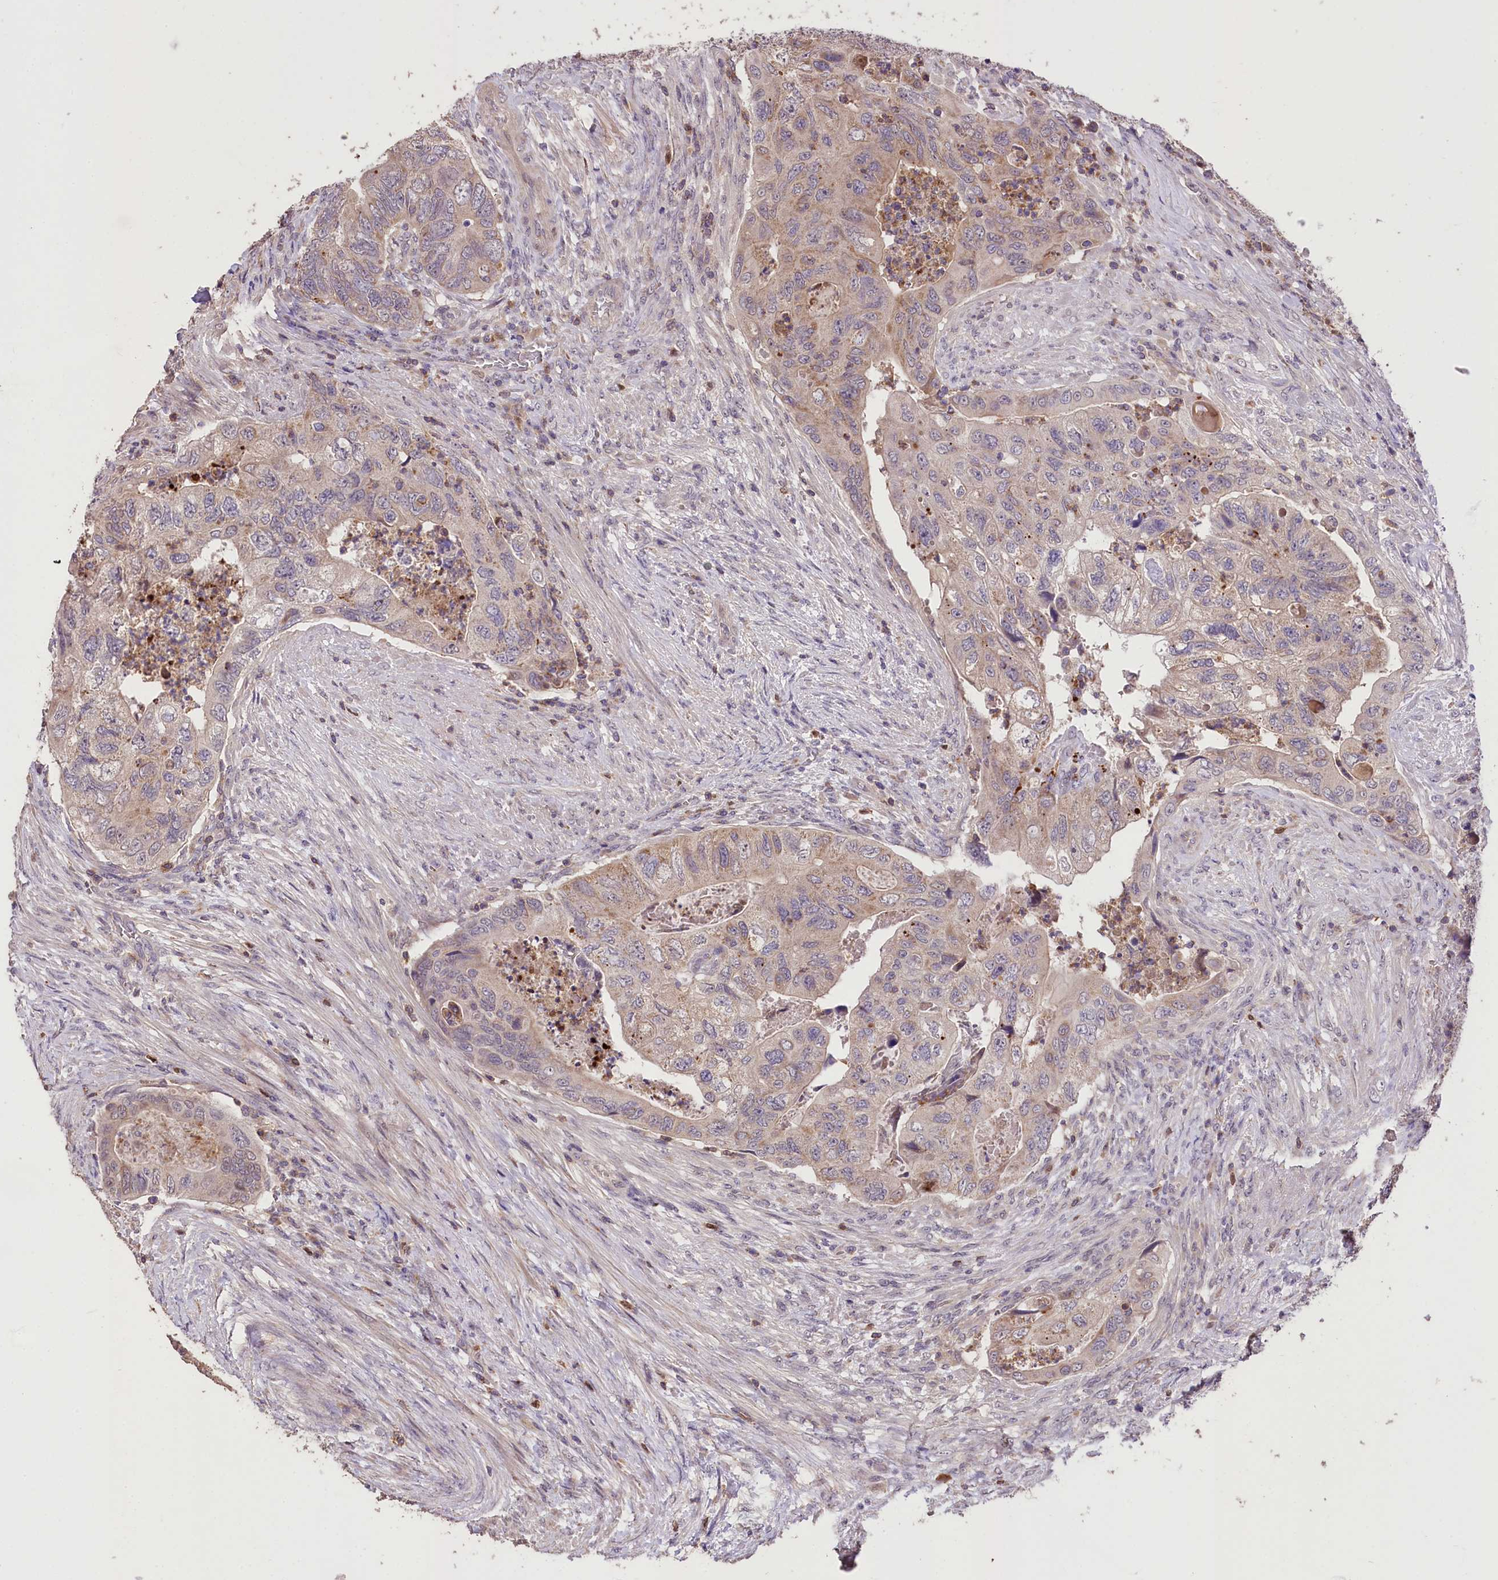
{"staining": {"intensity": "moderate", "quantity": "<25%", "location": "cytoplasmic/membranous"}, "tissue": "colorectal cancer", "cell_type": "Tumor cells", "image_type": "cancer", "snomed": [{"axis": "morphology", "description": "Adenocarcinoma, NOS"}, {"axis": "topography", "description": "Rectum"}], "caption": "IHC image of neoplastic tissue: colorectal cancer stained using IHC reveals low levels of moderate protein expression localized specifically in the cytoplasmic/membranous of tumor cells, appearing as a cytoplasmic/membranous brown color.", "gene": "SERGEF", "patient": {"sex": "male", "age": 63}}